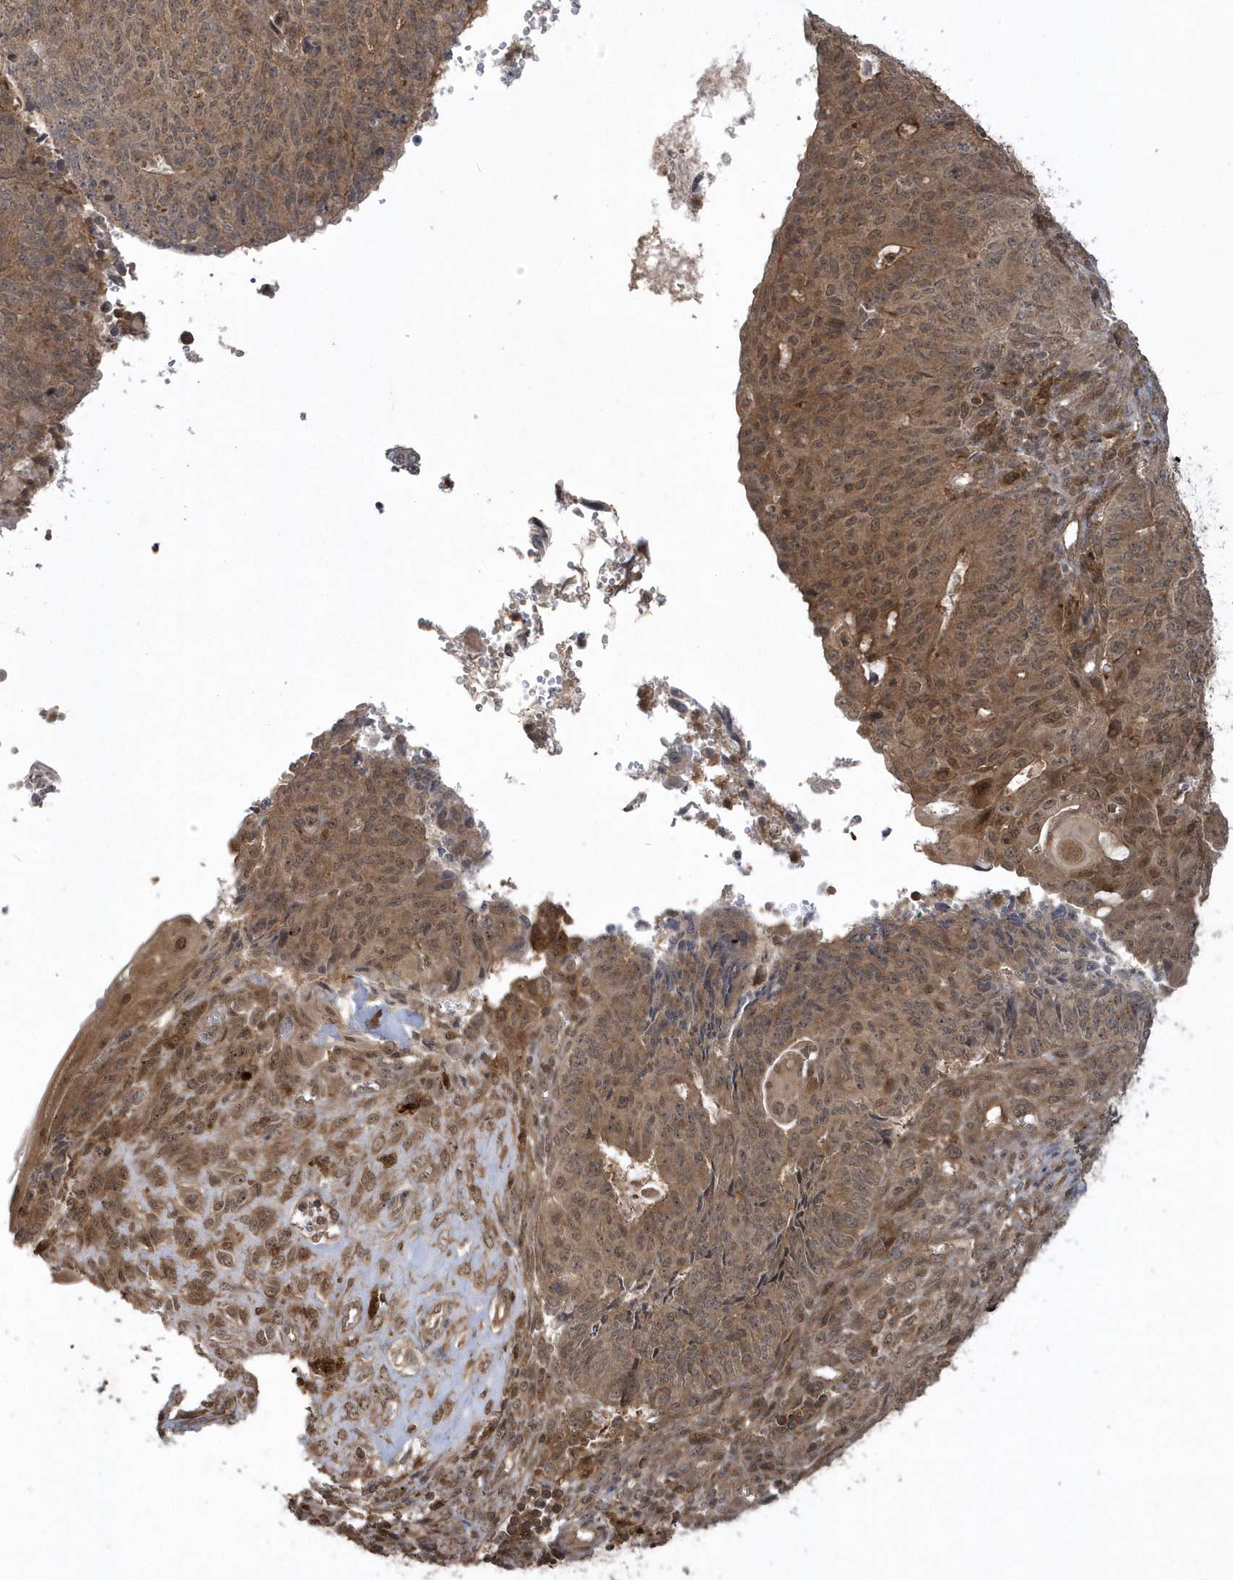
{"staining": {"intensity": "moderate", "quantity": ">75%", "location": "cytoplasmic/membranous,nuclear"}, "tissue": "endometrial cancer", "cell_type": "Tumor cells", "image_type": "cancer", "snomed": [{"axis": "morphology", "description": "Adenocarcinoma, NOS"}, {"axis": "topography", "description": "Endometrium"}], "caption": "DAB immunohistochemical staining of human adenocarcinoma (endometrial) shows moderate cytoplasmic/membranous and nuclear protein expression in approximately >75% of tumor cells.", "gene": "LACC1", "patient": {"sex": "female", "age": 32}}